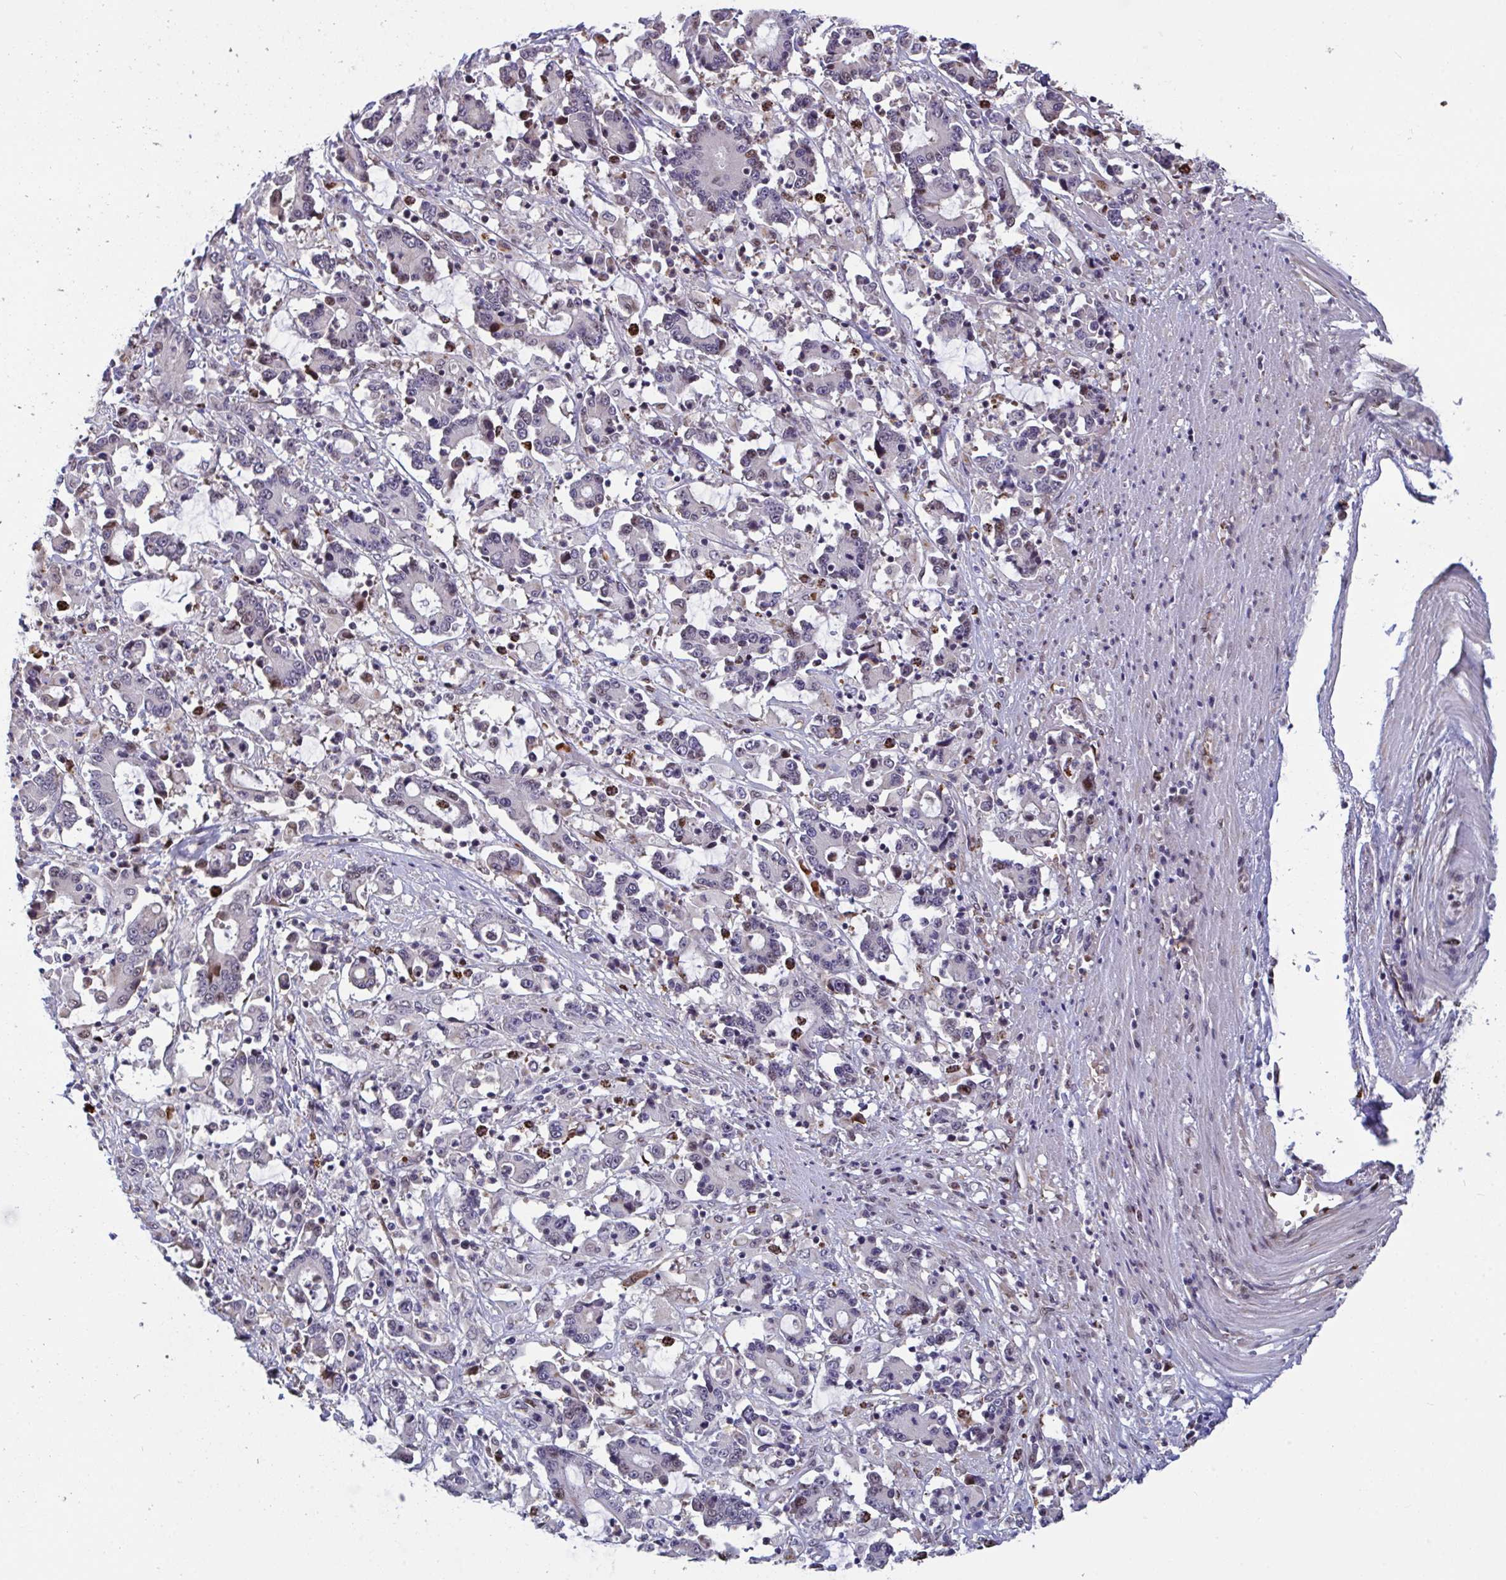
{"staining": {"intensity": "strong", "quantity": "<25%", "location": "cytoplasmic/membranous,nuclear"}, "tissue": "stomach cancer", "cell_type": "Tumor cells", "image_type": "cancer", "snomed": [{"axis": "morphology", "description": "Adenocarcinoma, NOS"}, {"axis": "topography", "description": "Stomach, upper"}], "caption": "The histopathology image reveals immunohistochemical staining of stomach adenocarcinoma. There is strong cytoplasmic/membranous and nuclear positivity is present in about <25% of tumor cells.", "gene": "PELI2", "patient": {"sex": "male", "age": 68}}